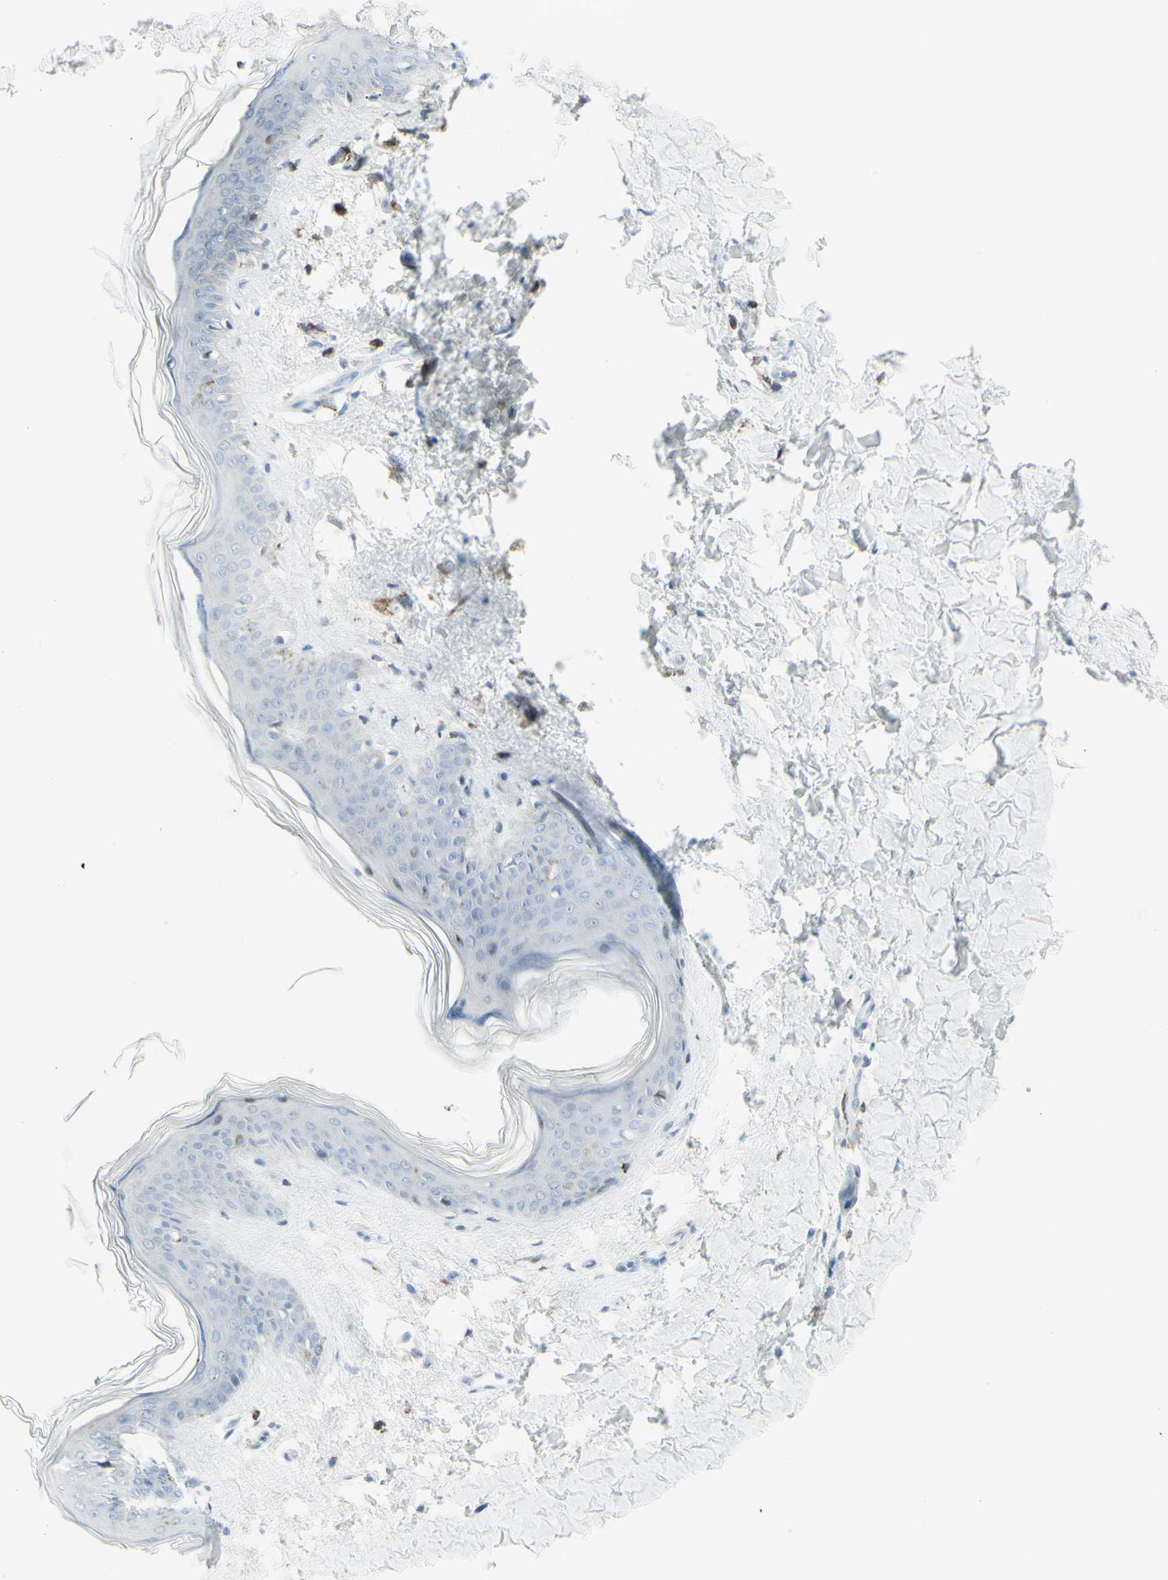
{"staining": {"intensity": "negative", "quantity": "none", "location": "none"}, "tissue": "skin", "cell_type": "Fibroblasts", "image_type": "normal", "snomed": [{"axis": "morphology", "description": "Normal tissue, NOS"}, {"axis": "topography", "description": "Skin"}], "caption": "IHC micrograph of benign skin: human skin stained with DAB (3,3'-diaminobenzidine) shows no significant protein positivity in fibroblasts. Brightfield microscopy of IHC stained with DAB (brown) and hematoxylin (blue), captured at high magnification.", "gene": "NRG1", "patient": {"sex": "female", "age": 41}}